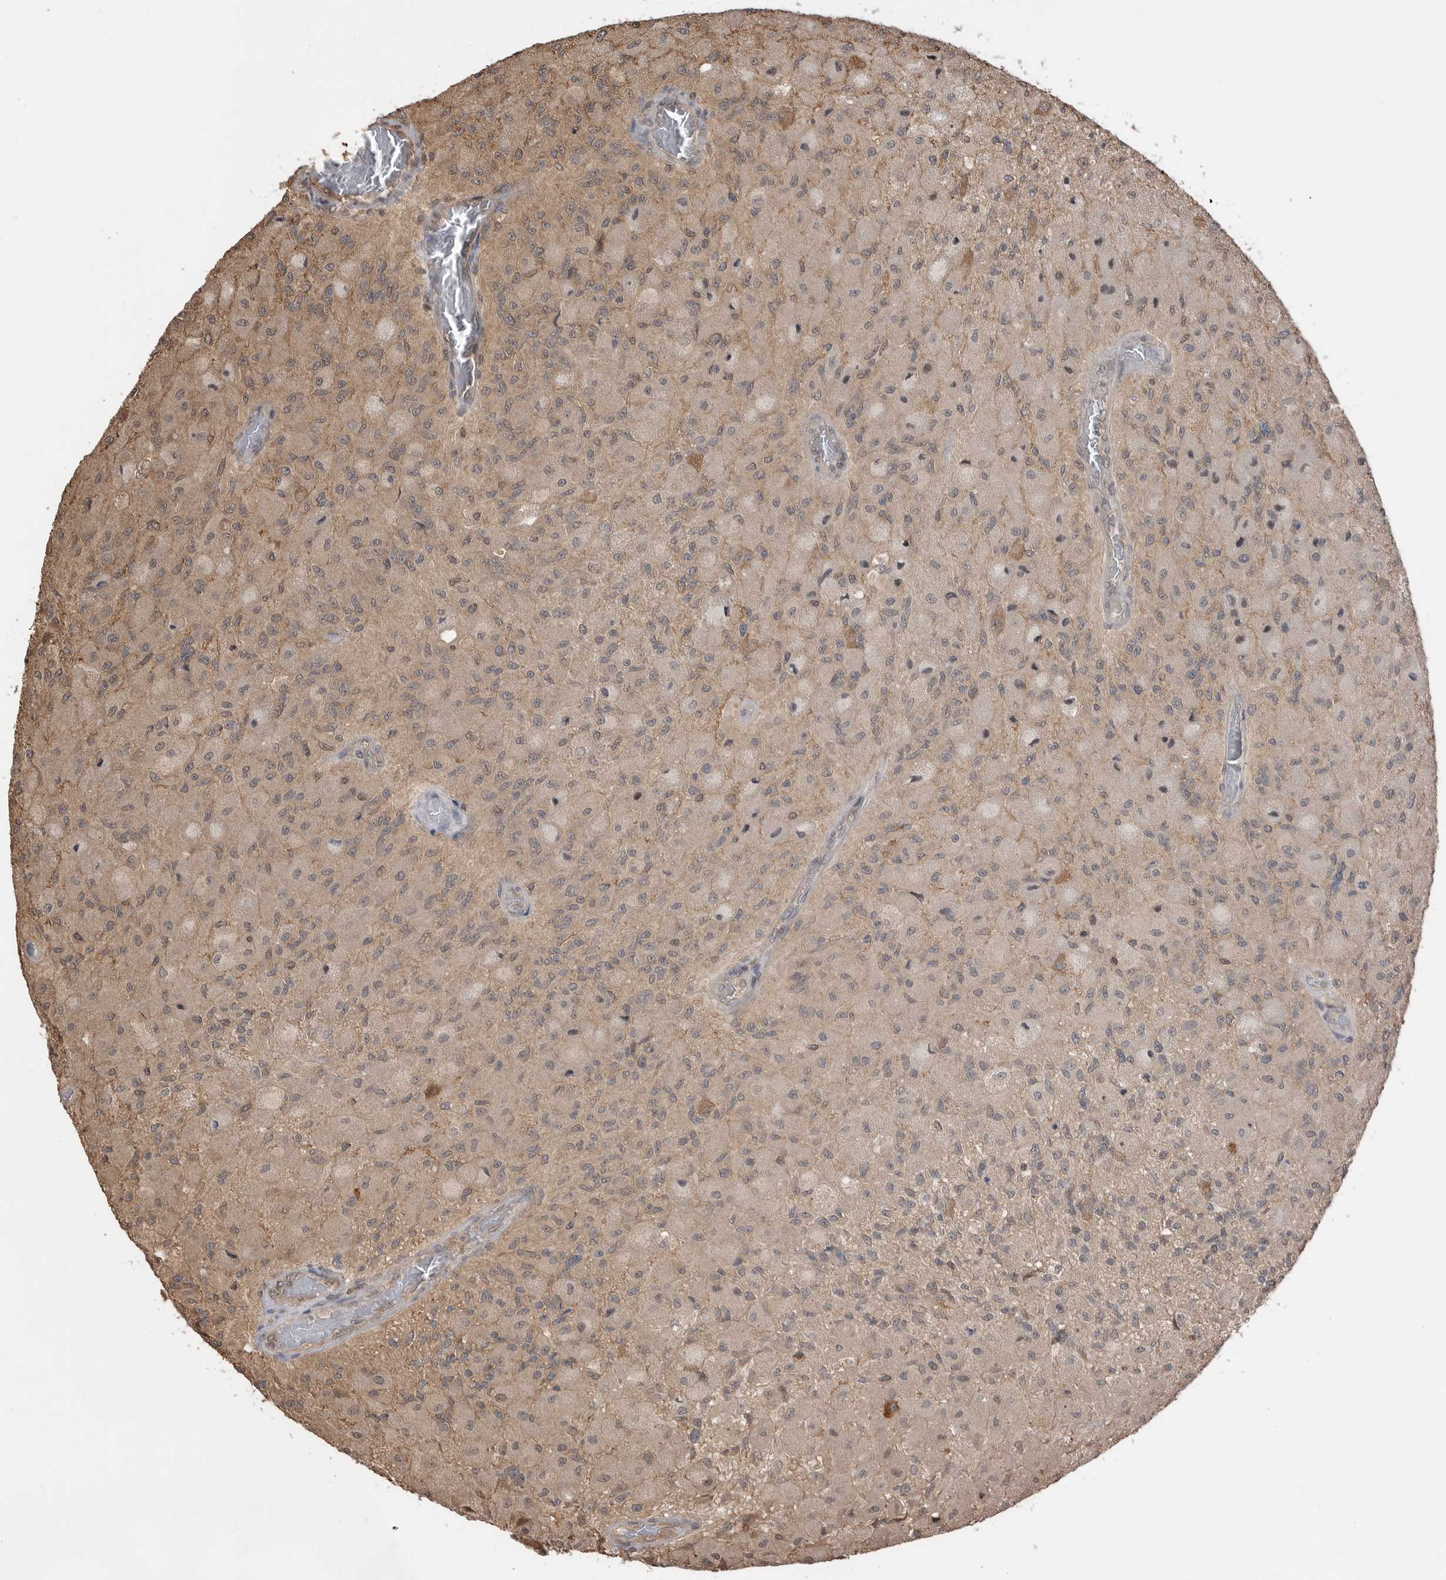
{"staining": {"intensity": "weak", "quantity": "<25%", "location": "nuclear"}, "tissue": "glioma", "cell_type": "Tumor cells", "image_type": "cancer", "snomed": [{"axis": "morphology", "description": "Normal tissue, NOS"}, {"axis": "morphology", "description": "Glioma, malignant, High grade"}, {"axis": "topography", "description": "Cerebral cortex"}], "caption": "Immunohistochemistry (IHC) micrograph of human glioma stained for a protein (brown), which shows no expression in tumor cells. (DAB immunohistochemistry (IHC), high magnification).", "gene": "PEAK1", "patient": {"sex": "male", "age": 77}}